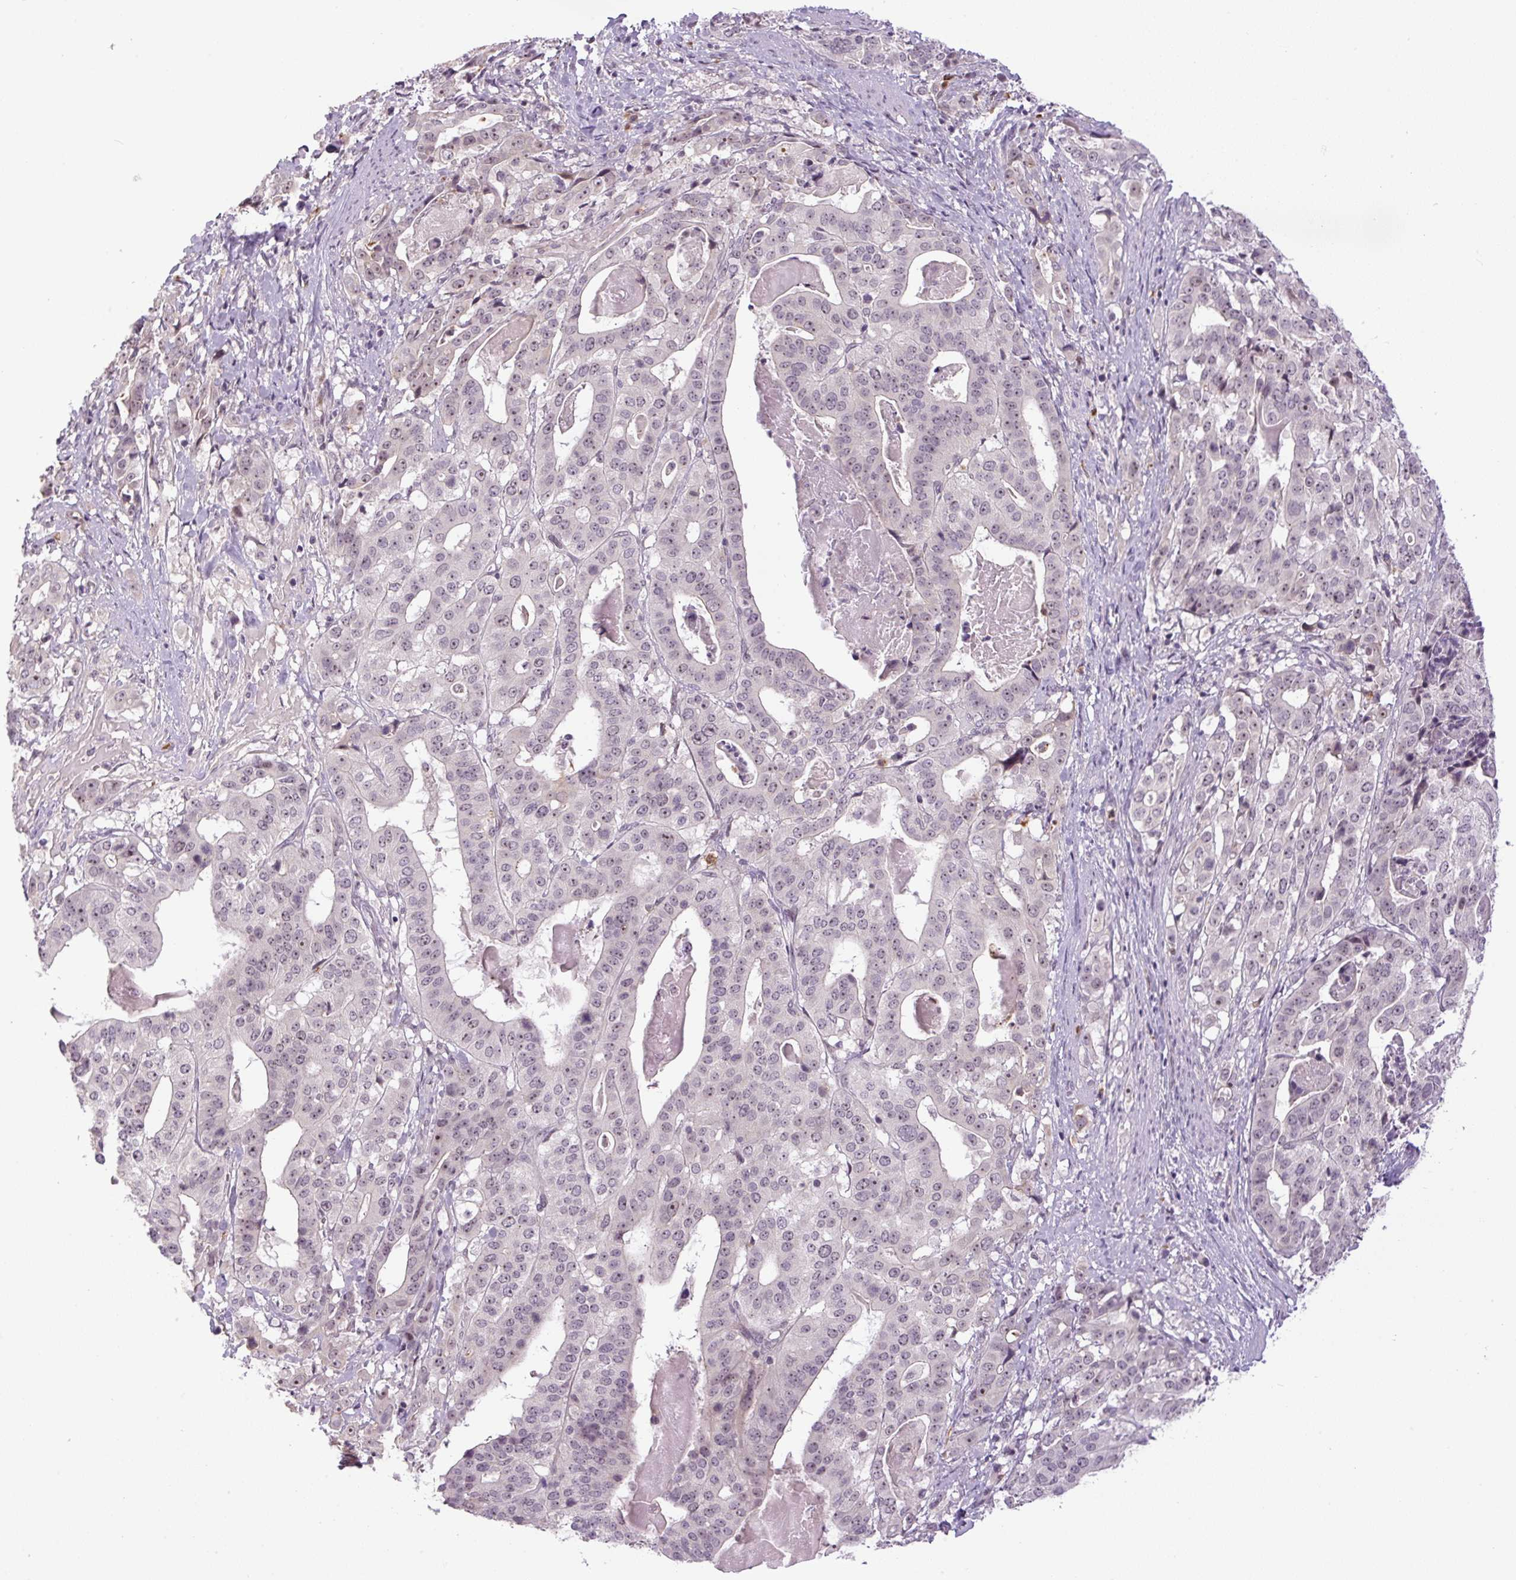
{"staining": {"intensity": "weak", "quantity": "<25%", "location": "nuclear"}, "tissue": "stomach cancer", "cell_type": "Tumor cells", "image_type": "cancer", "snomed": [{"axis": "morphology", "description": "Adenocarcinoma, NOS"}, {"axis": "topography", "description": "Stomach"}], "caption": "Tumor cells show no significant protein expression in adenocarcinoma (stomach). Nuclei are stained in blue.", "gene": "SGF29", "patient": {"sex": "male", "age": 48}}